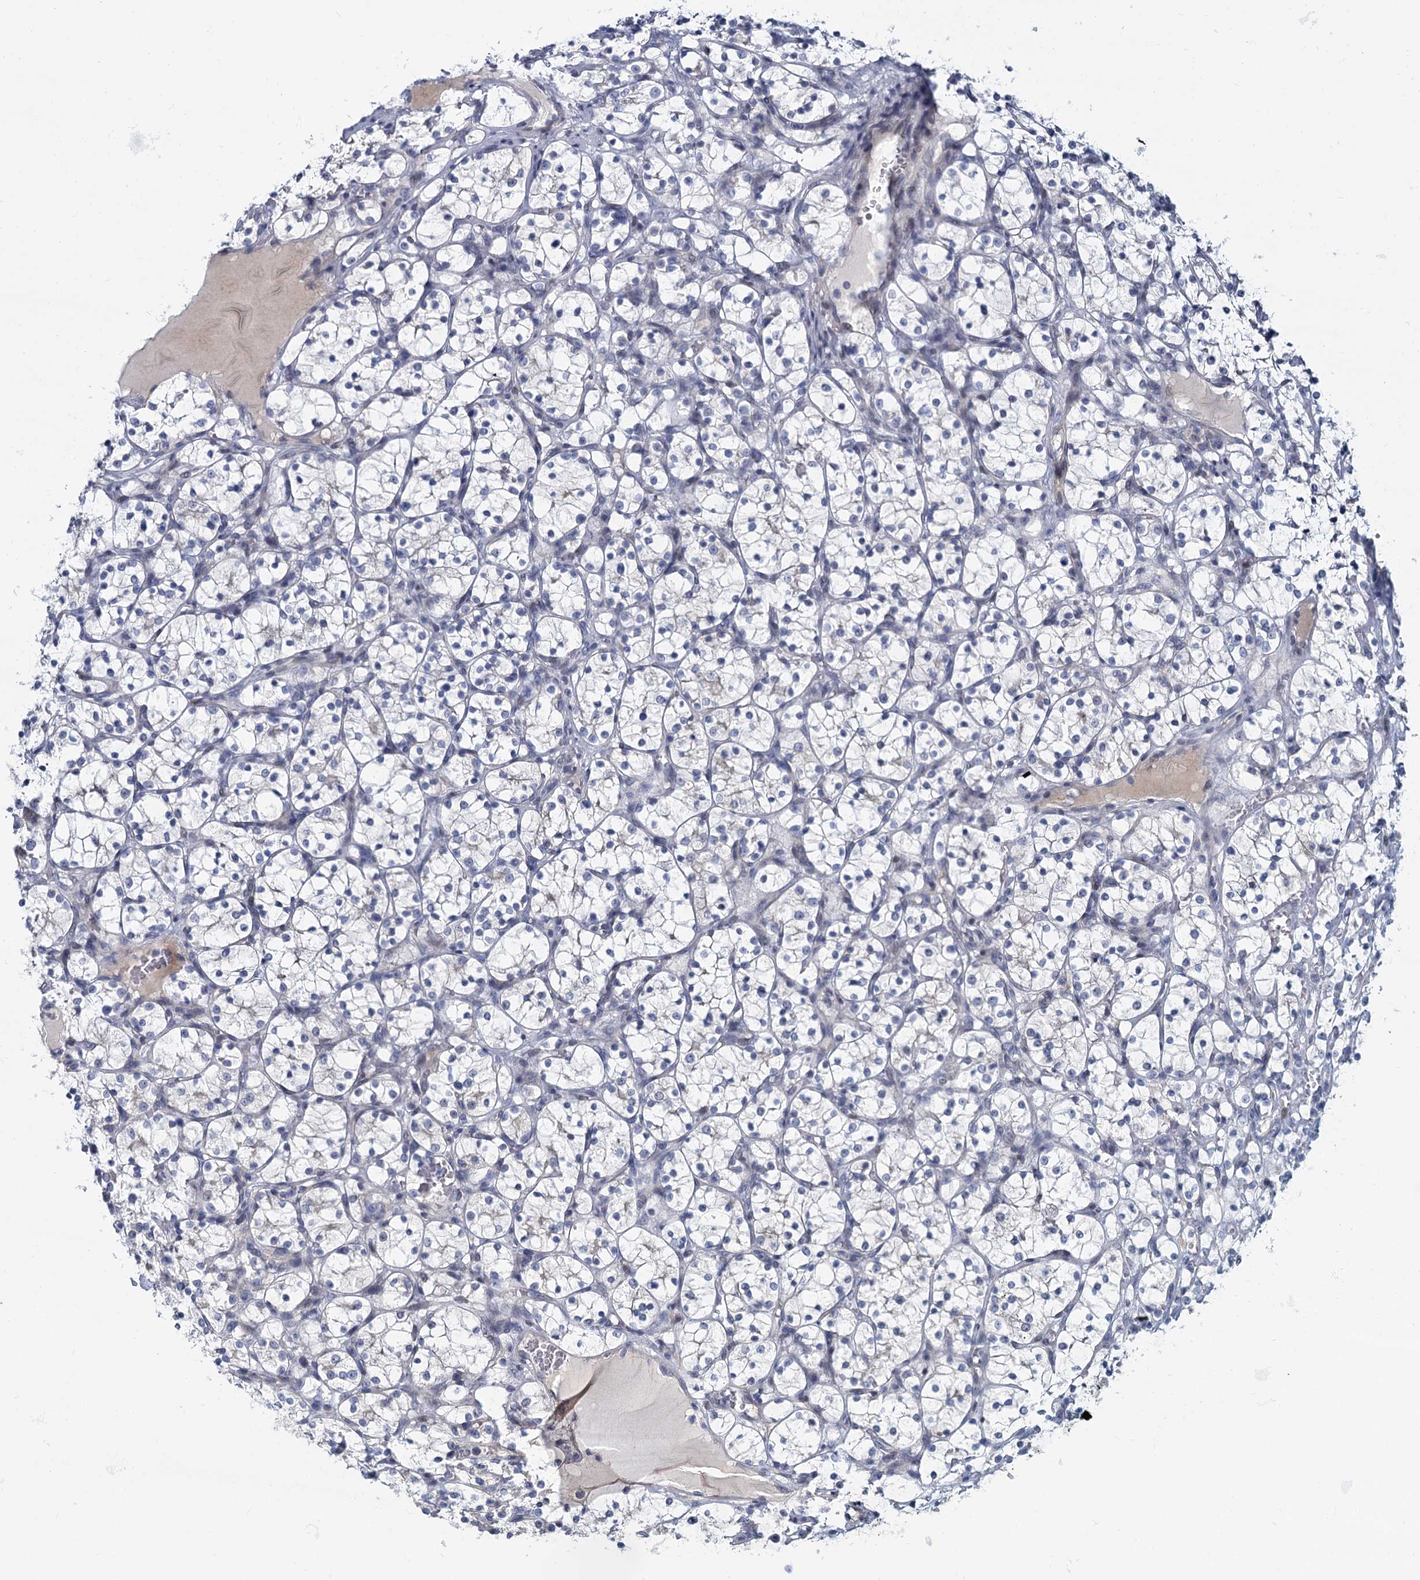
{"staining": {"intensity": "negative", "quantity": "none", "location": "none"}, "tissue": "renal cancer", "cell_type": "Tumor cells", "image_type": "cancer", "snomed": [{"axis": "morphology", "description": "Adenocarcinoma, NOS"}, {"axis": "topography", "description": "Kidney"}], "caption": "Renal cancer was stained to show a protein in brown. There is no significant positivity in tumor cells. (DAB immunohistochemistry visualized using brightfield microscopy, high magnification).", "gene": "ACRBP", "patient": {"sex": "female", "age": 69}}